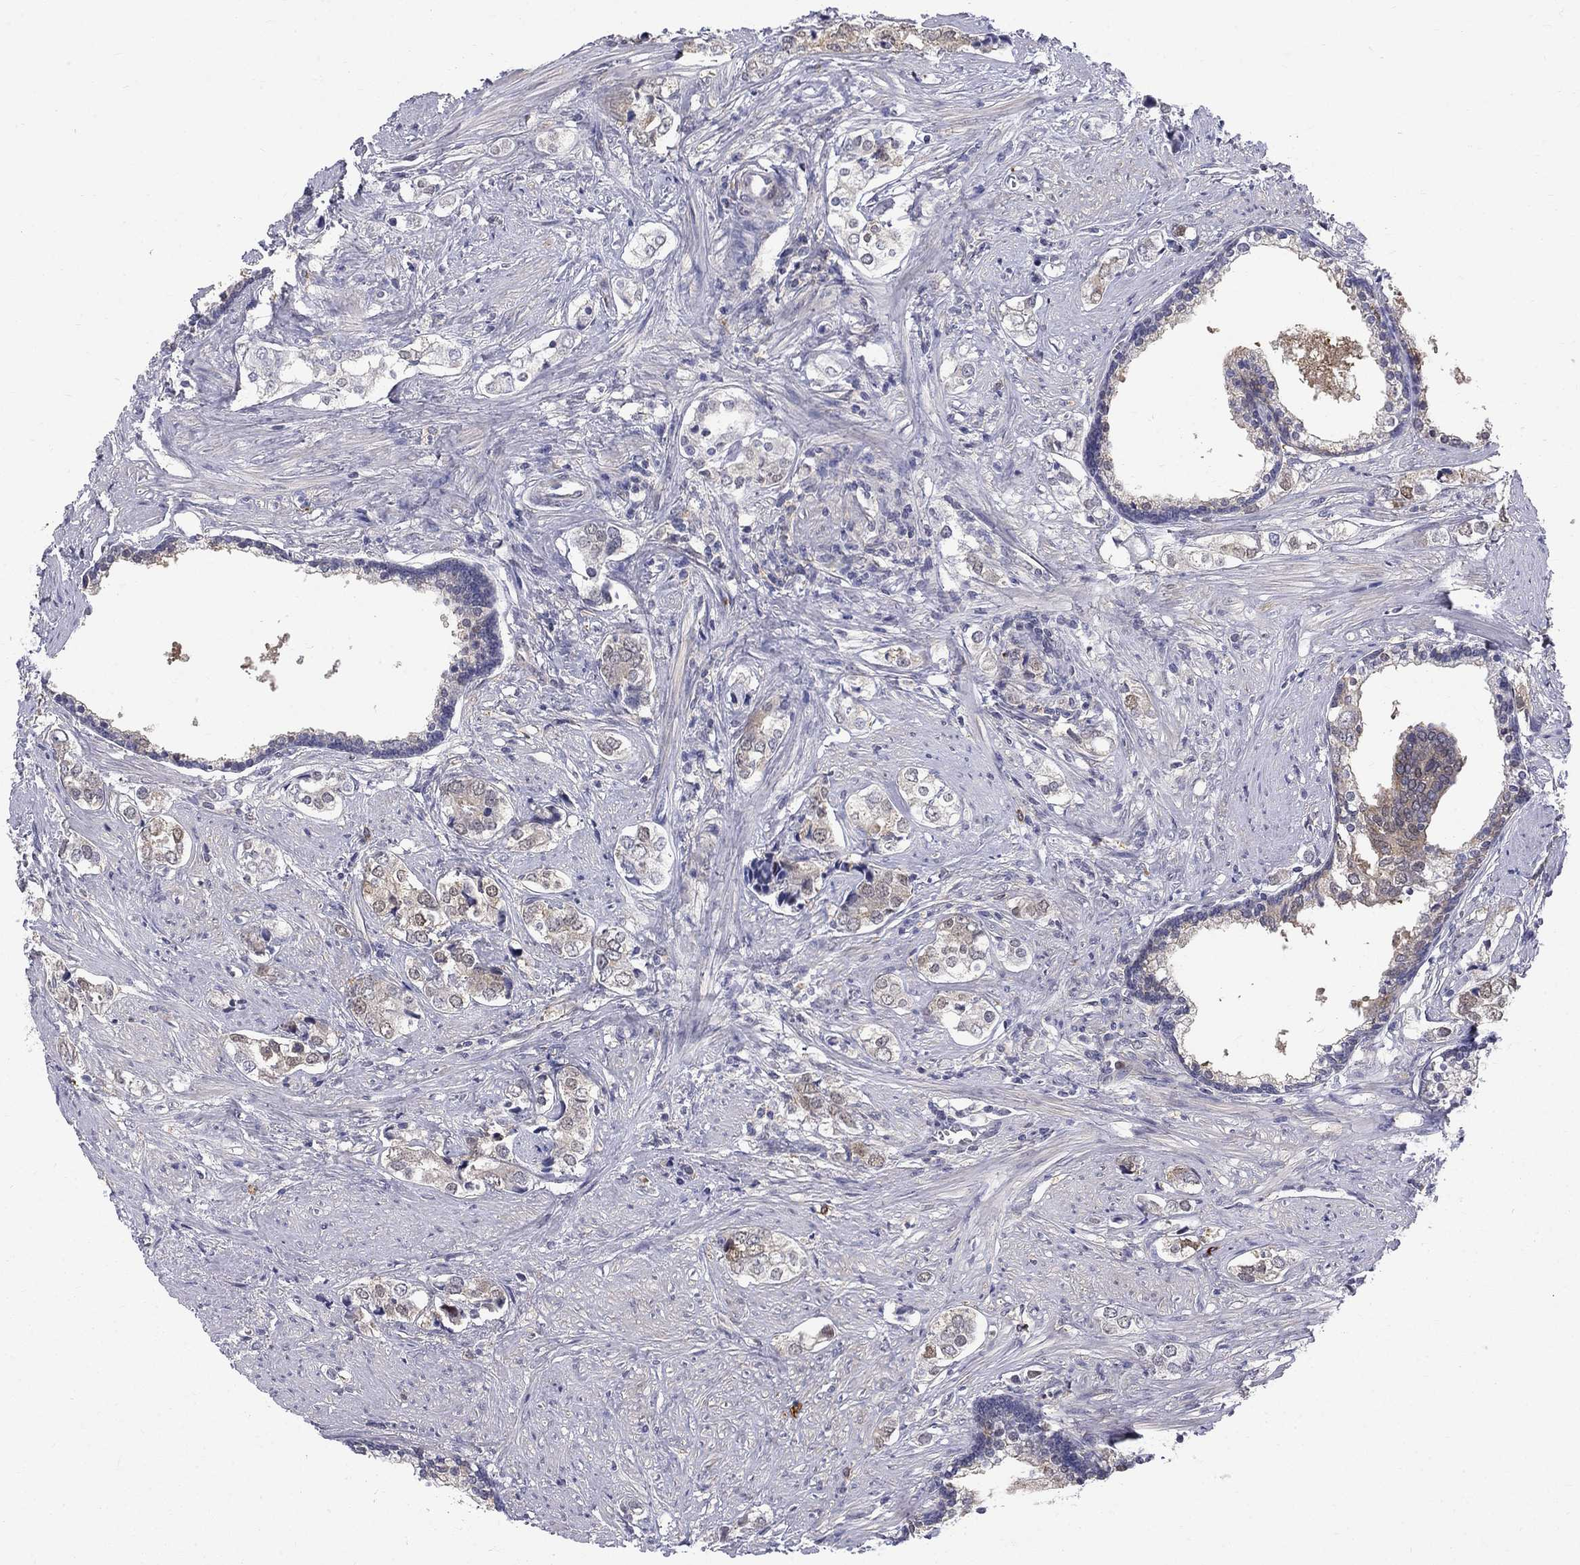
{"staining": {"intensity": "weak", "quantity": ">75%", "location": "cytoplasmic/membranous"}, "tissue": "prostate cancer", "cell_type": "Tumor cells", "image_type": "cancer", "snomed": [{"axis": "morphology", "description": "Adenocarcinoma, NOS"}, {"axis": "topography", "description": "Prostate and seminal vesicle, NOS"}], "caption": "Immunohistochemical staining of human prostate adenocarcinoma exhibits weak cytoplasmic/membranous protein expression in about >75% of tumor cells.", "gene": "PCBP3", "patient": {"sex": "male", "age": 63}}